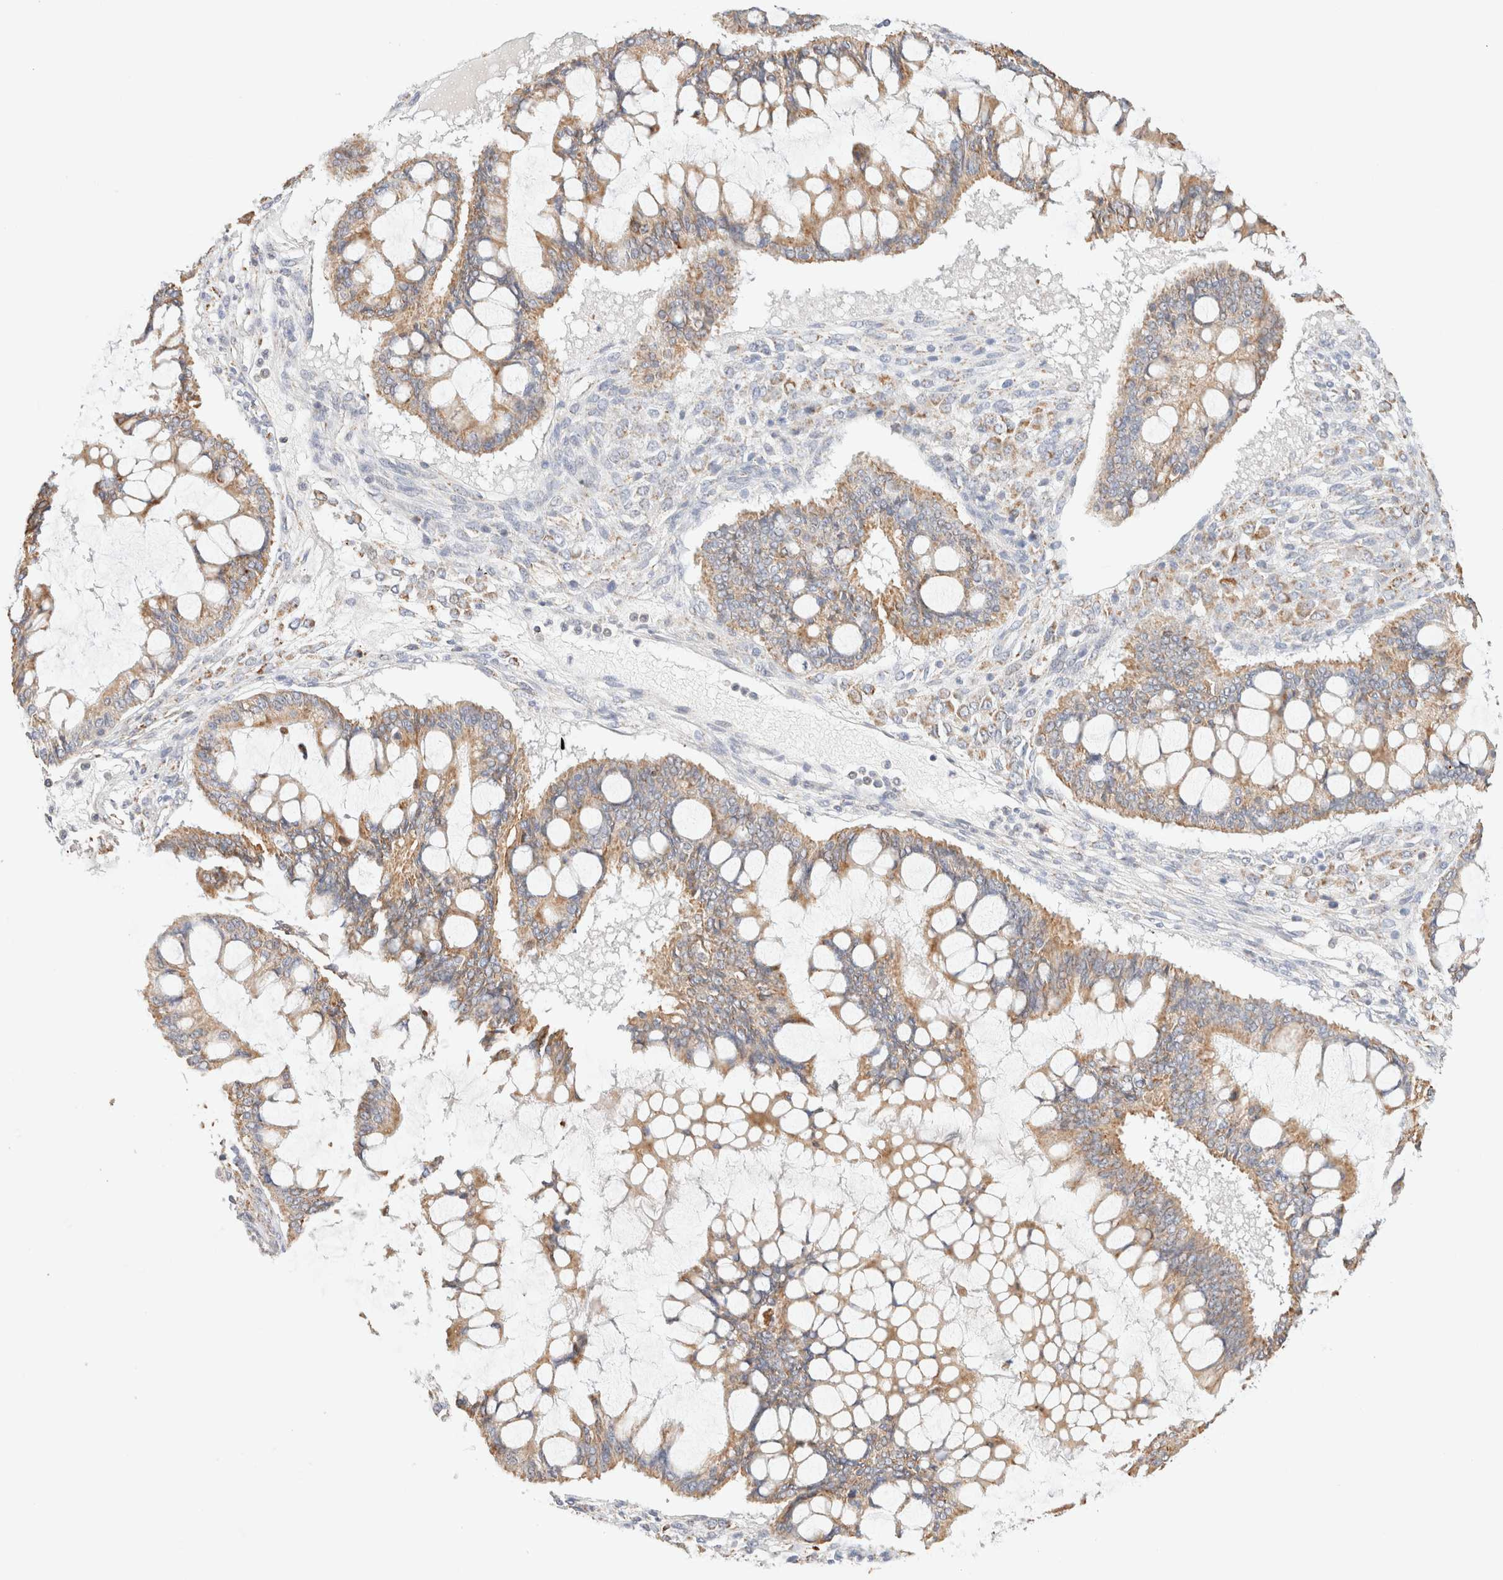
{"staining": {"intensity": "moderate", "quantity": ">75%", "location": "cytoplasmic/membranous"}, "tissue": "ovarian cancer", "cell_type": "Tumor cells", "image_type": "cancer", "snomed": [{"axis": "morphology", "description": "Cystadenocarcinoma, mucinous, NOS"}, {"axis": "topography", "description": "Ovary"}], "caption": "Immunohistochemical staining of human mucinous cystadenocarcinoma (ovarian) shows medium levels of moderate cytoplasmic/membranous staining in about >75% of tumor cells.", "gene": "PHB2", "patient": {"sex": "female", "age": 73}}